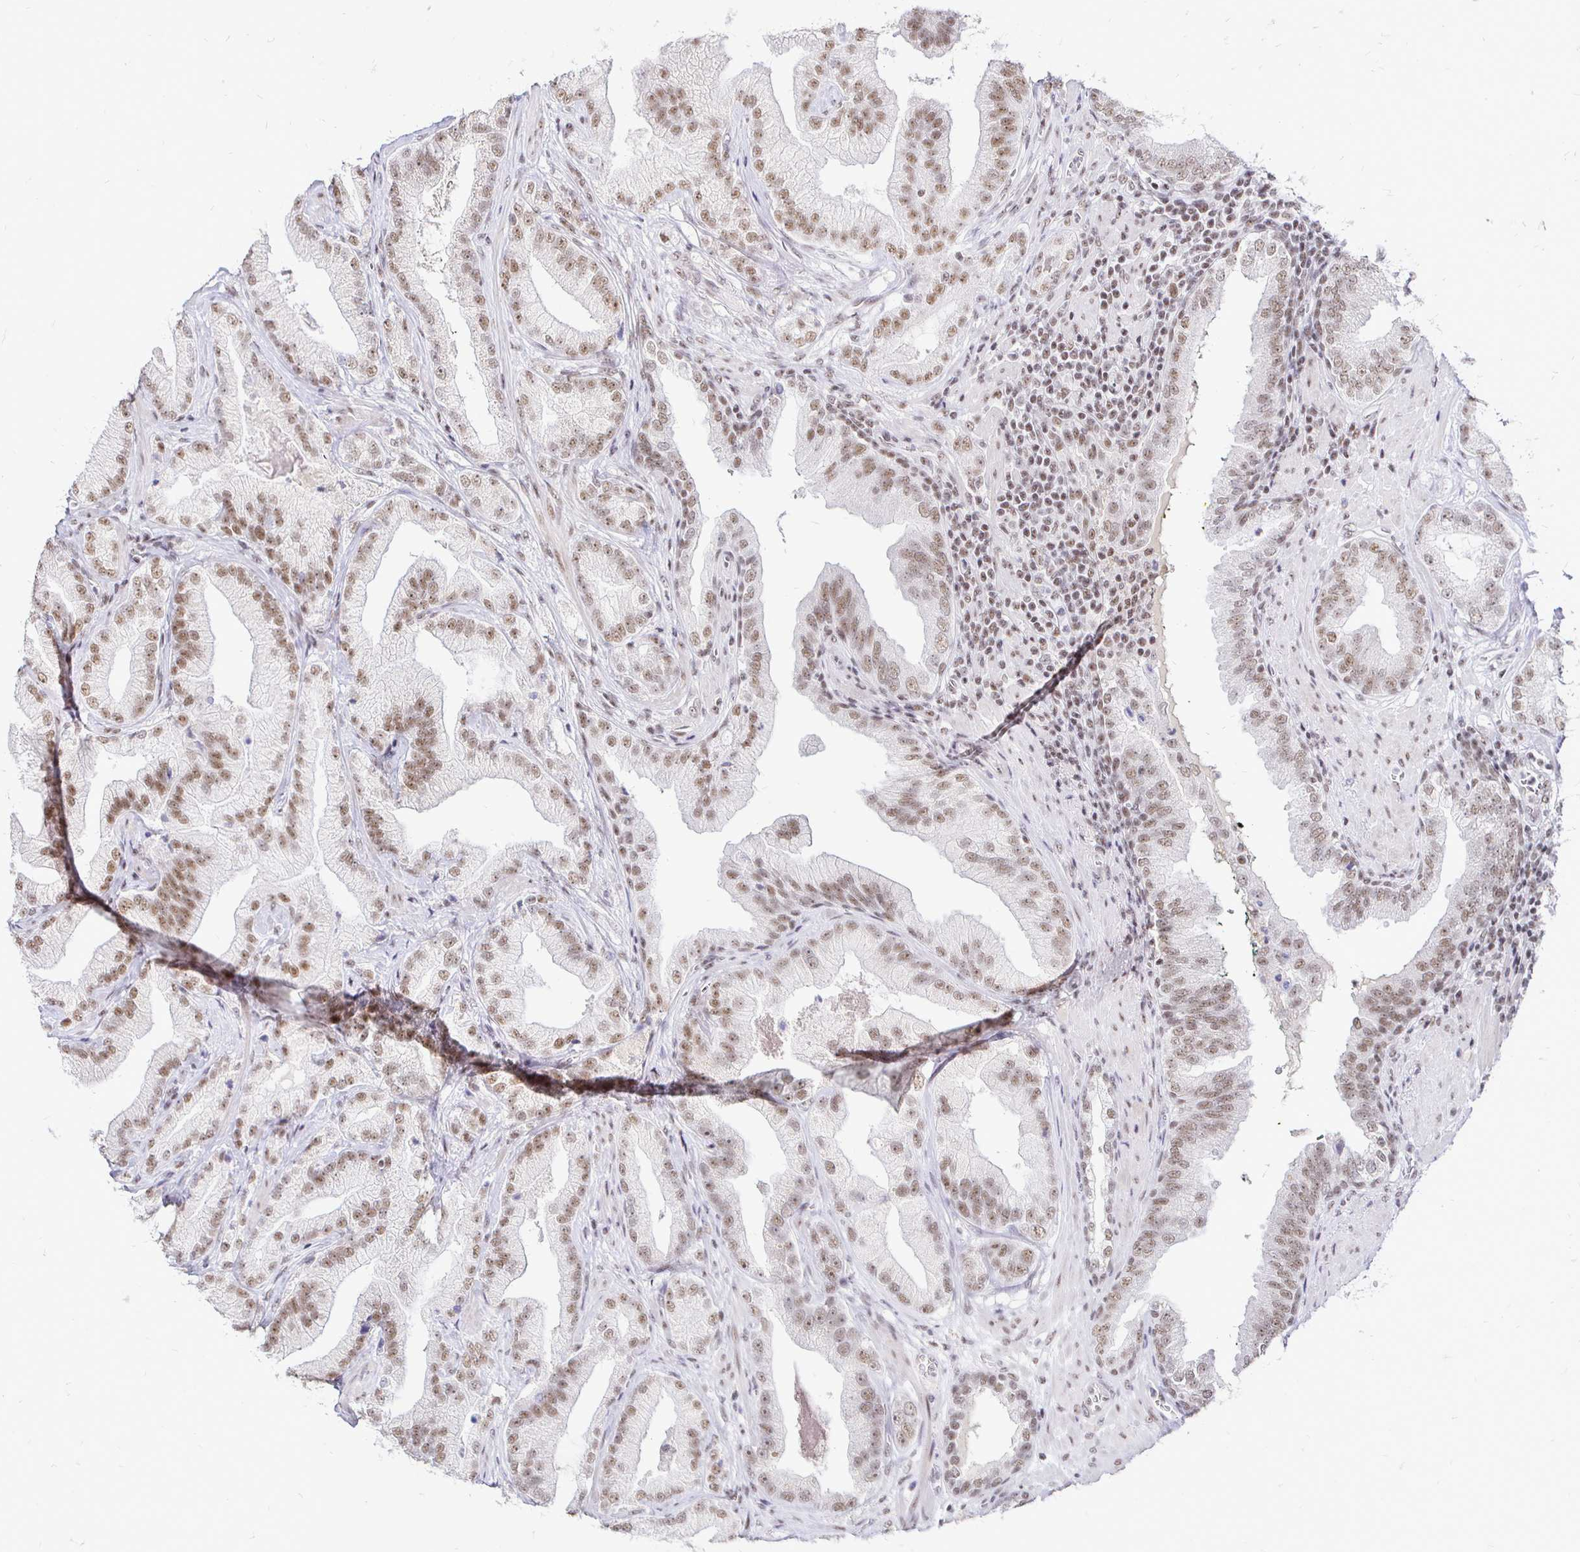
{"staining": {"intensity": "weak", "quantity": ">75%", "location": "nuclear"}, "tissue": "prostate cancer", "cell_type": "Tumor cells", "image_type": "cancer", "snomed": [{"axis": "morphology", "description": "Adenocarcinoma, Low grade"}, {"axis": "topography", "description": "Prostate"}], "caption": "Brown immunohistochemical staining in prostate cancer demonstrates weak nuclear positivity in about >75% of tumor cells.", "gene": "SIN3A", "patient": {"sex": "male", "age": 62}}